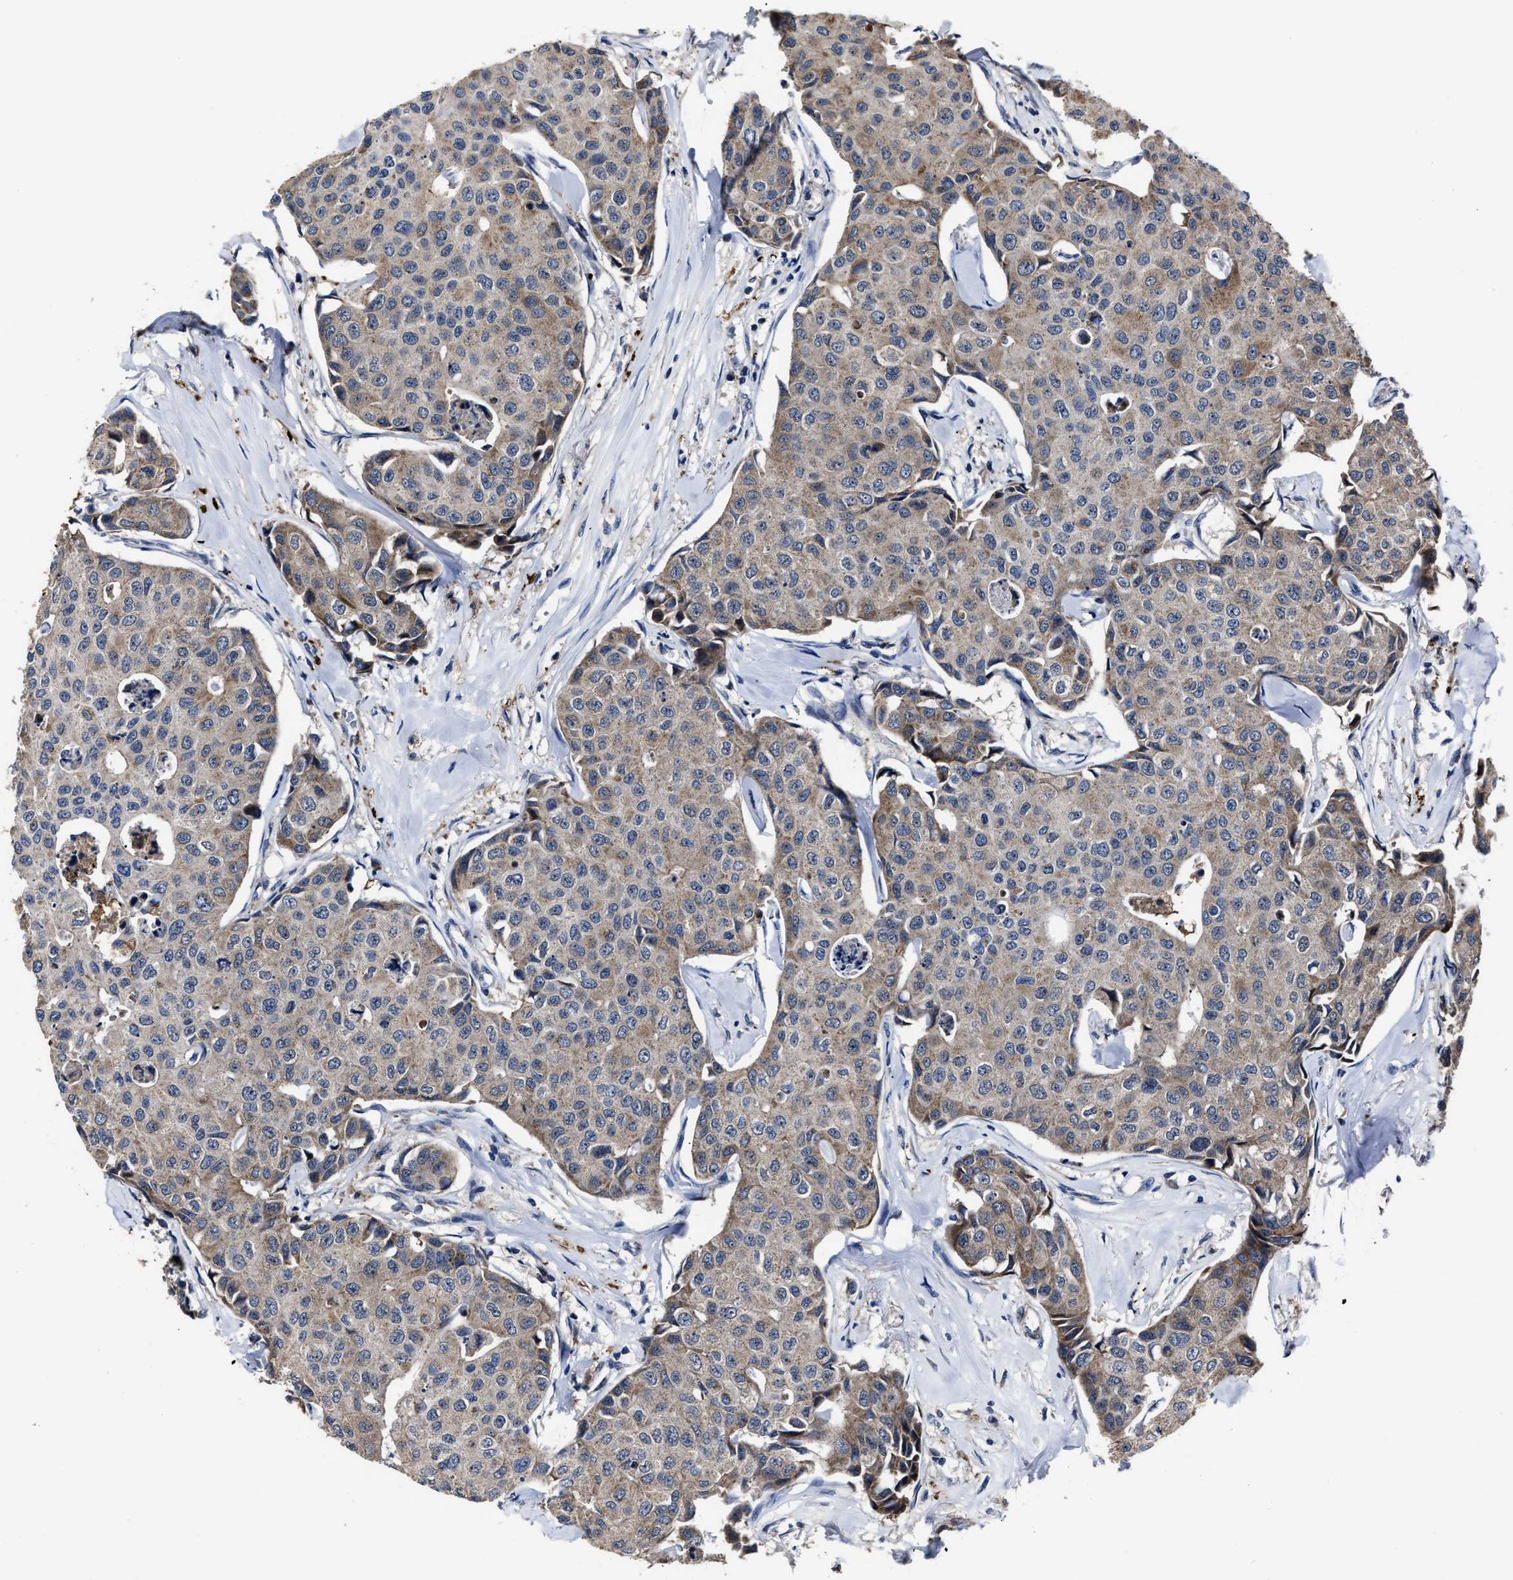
{"staining": {"intensity": "weak", "quantity": ">75%", "location": "cytoplasmic/membranous"}, "tissue": "breast cancer", "cell_type": "Tumor cells", "image_type": "cancer", "snomed": [{"axis": "morphology", "description": "Duct carcinoma"}, {"axis": "topography", "description": "Breast"}], "caption": "Brown immunohistochemical staining in breast infiltrating ductal carcinoma exhibits weak cytoplasmic/membranous positivity in about >75% of tumor cells.", "gene": "RSBN1L", "patient": {"sex": "female", "age": 80}}